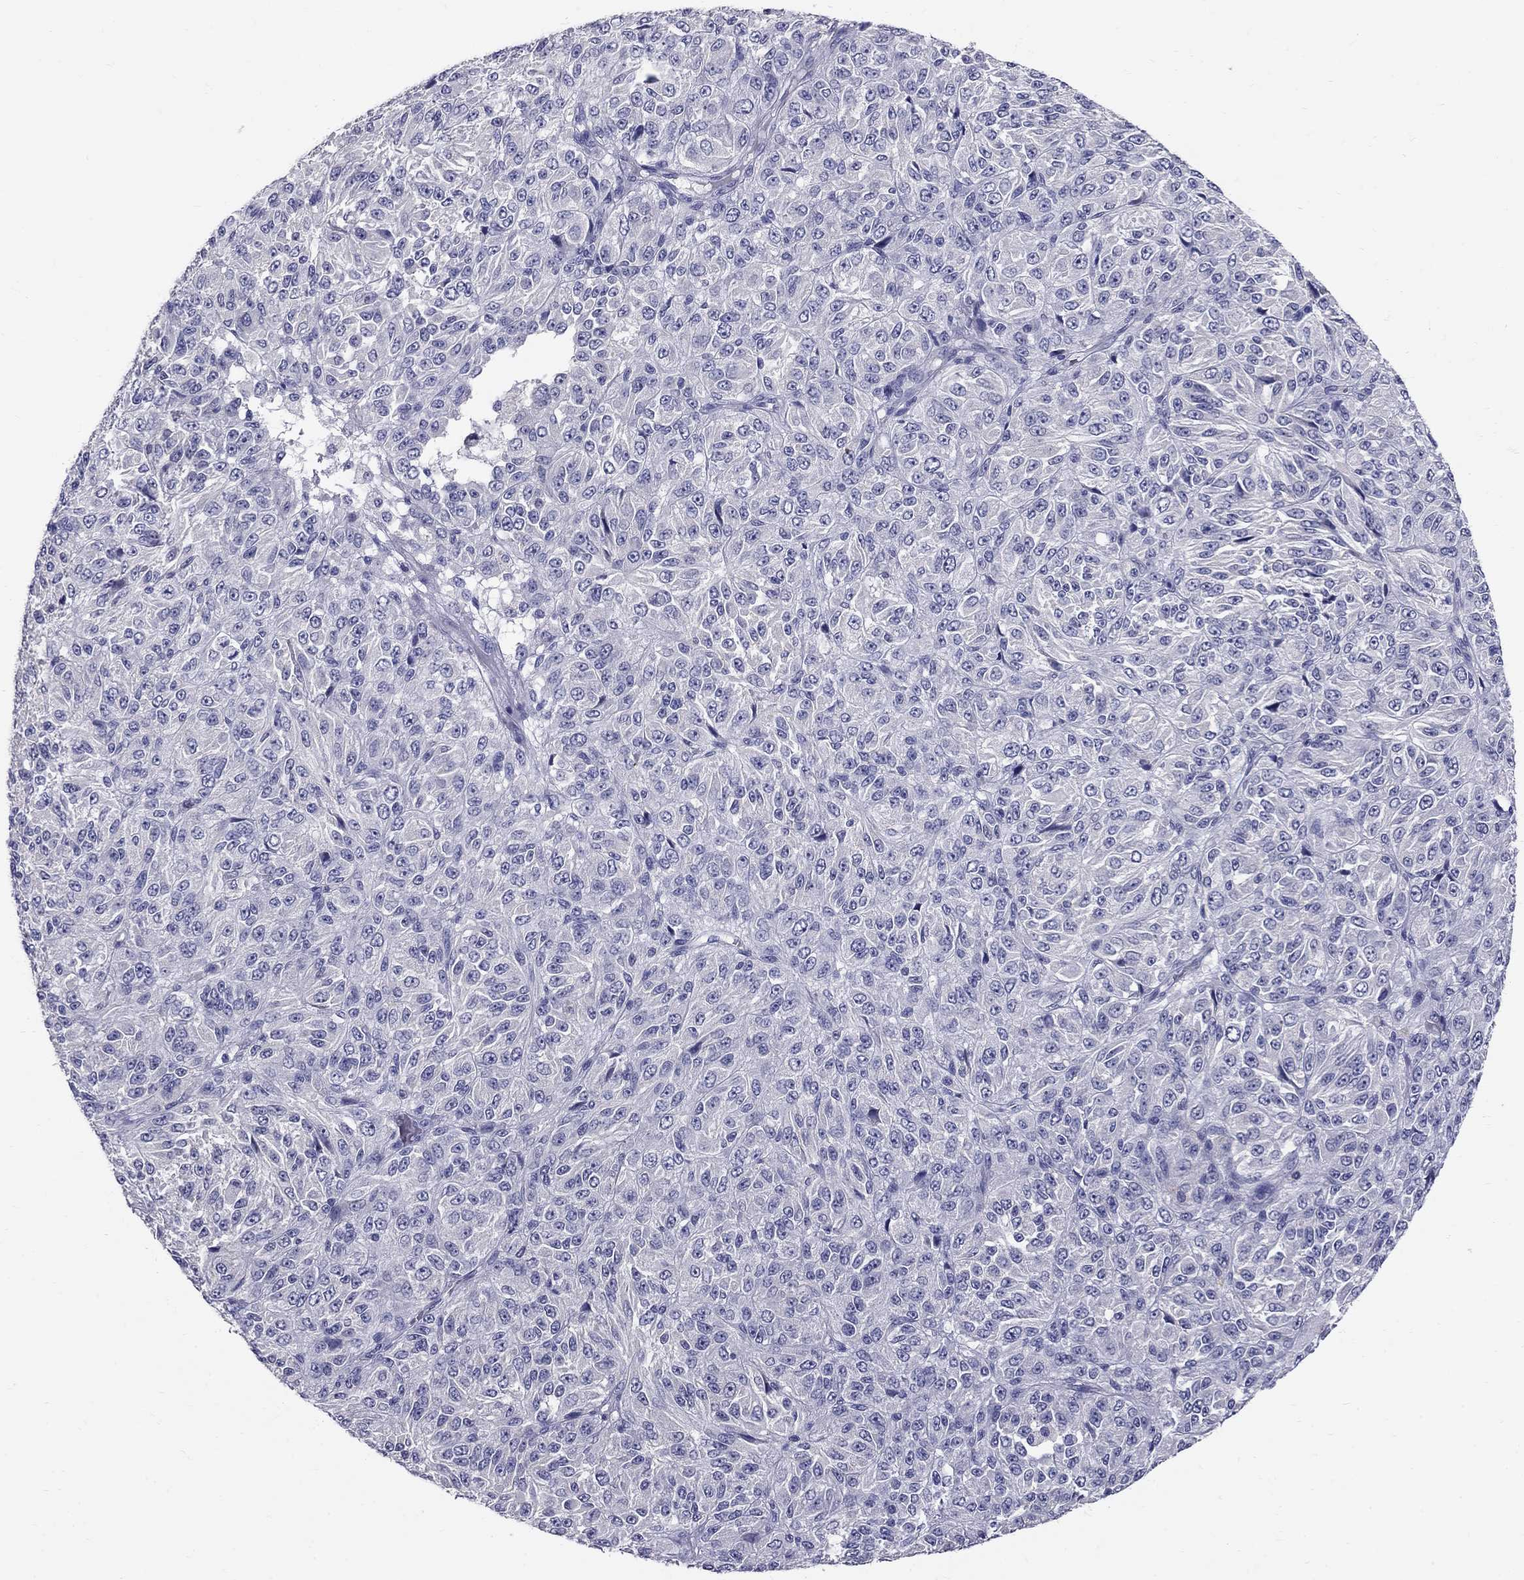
{"staining": {"intensity": "negative", "quantity": "none", "location": "none"}, "tissue": "melanoma", "cell_type": "Tumor cells", "image_type": "cancer", "snomed": [{"axis": "morphology", "description": "Malignant melanoma, Metastatic site"}, {"axis": "topography", "description": "Brain"}], "caption": "Tumor cells show no significant staining in malignant melanoma (metastatic site).", "gene": "TP53TG5", "patient": {"sex": "female", "age": 56}}